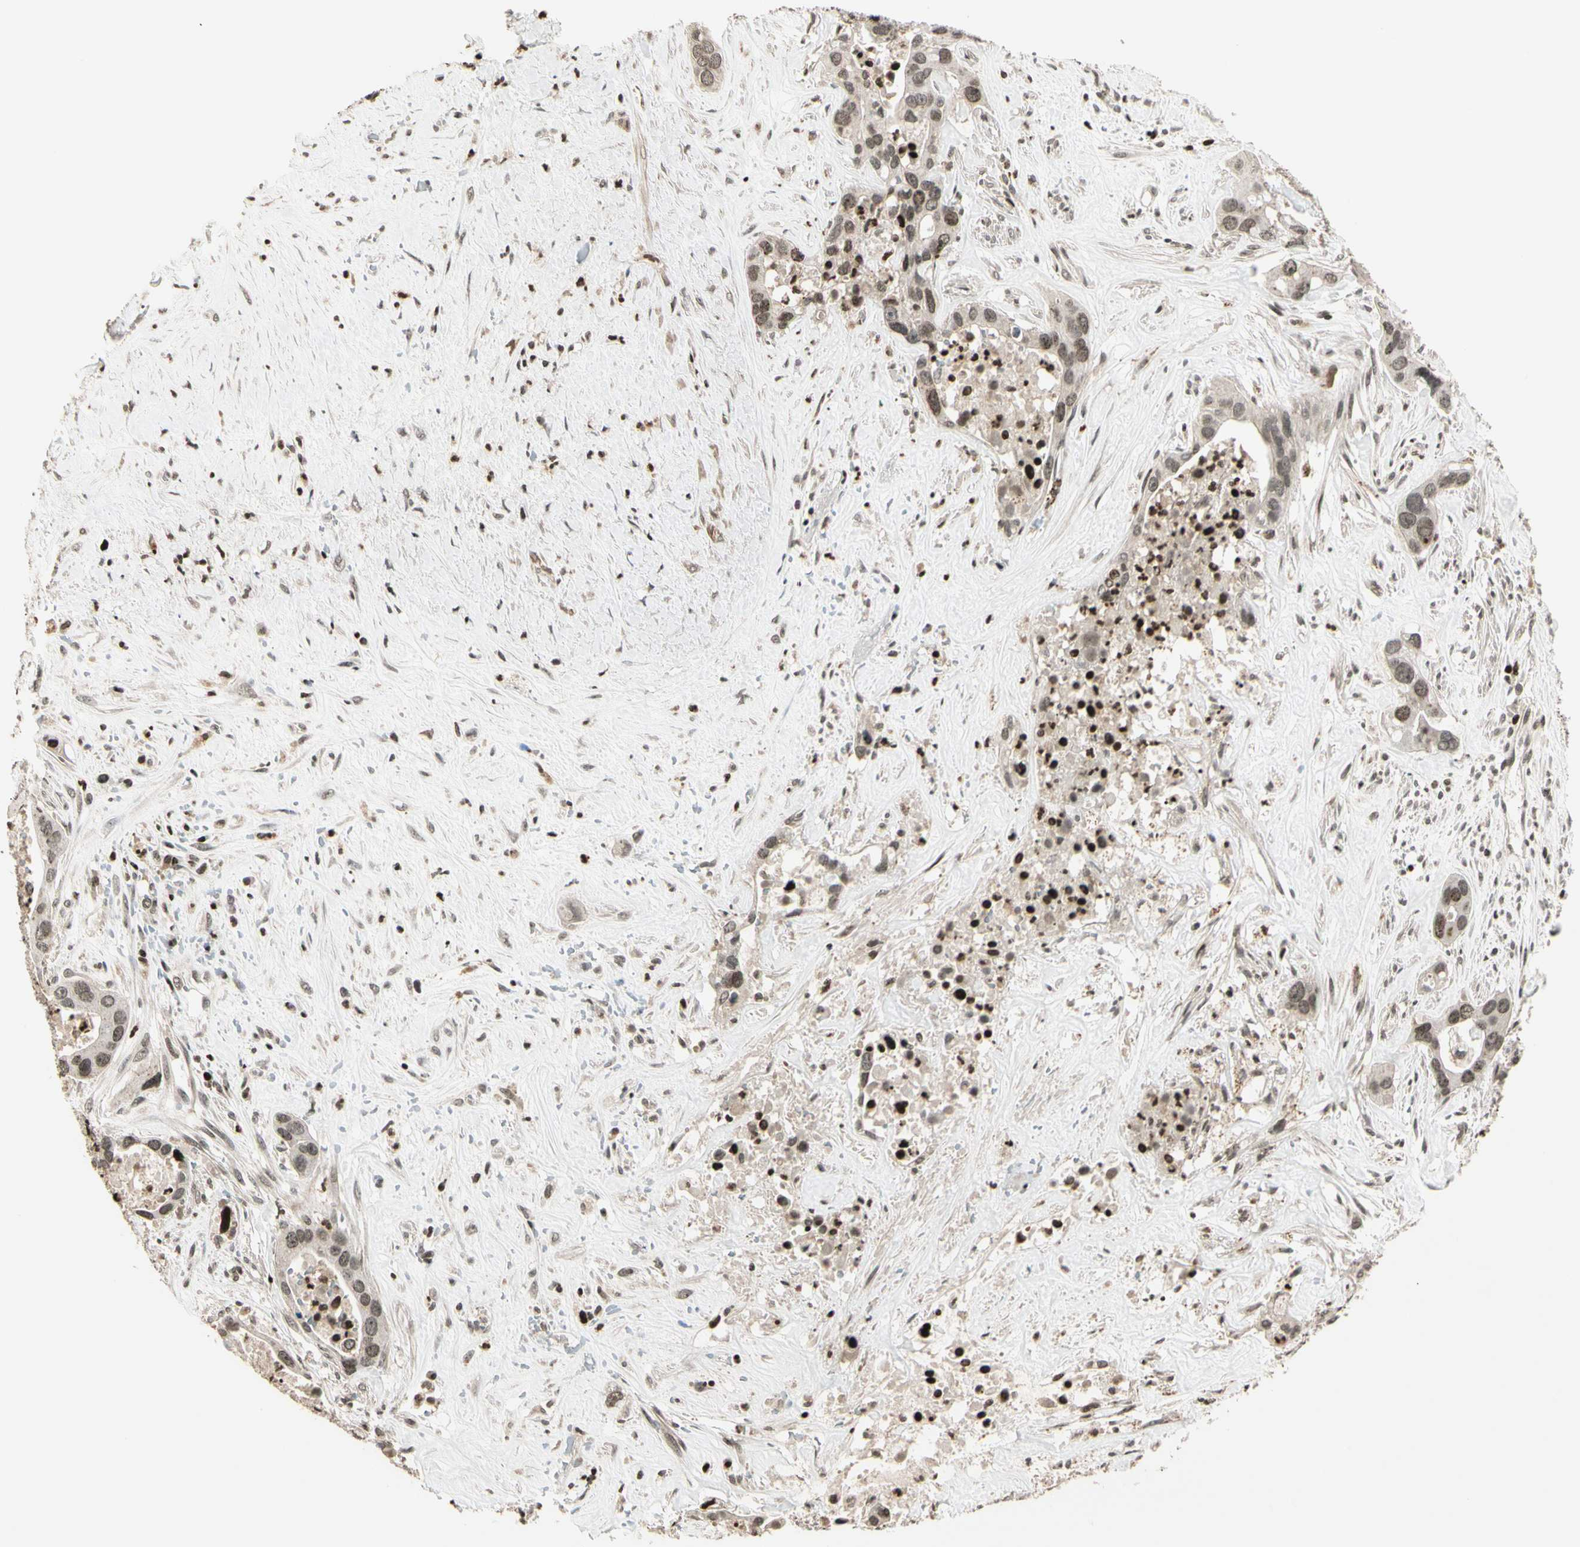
{"staining": {"intensity": "weak", "quantity": ">75%", "location": "nuclear"}, "tissue": "liver cancer", "cell_type": "Tumor cells", "image_type": "cancer", "snomed": [{"axis": "morphology", "description": "Cholangiocarcinoma"}, {"axis": "topography", "description": "Liver"}], "caption": "High-power microscopy captured an immunohistochemistry image of liver cancer (cholangiocarcinoma), revealing weak nuclear expression in approximately >75% of tumor cells. (Stains: DAB in brown, nuclei in blue, Microscopy: brightfield microscopy at high magnification).", "gene": "TSHZ3", "patient": {"sex": "female", "age": 65}}